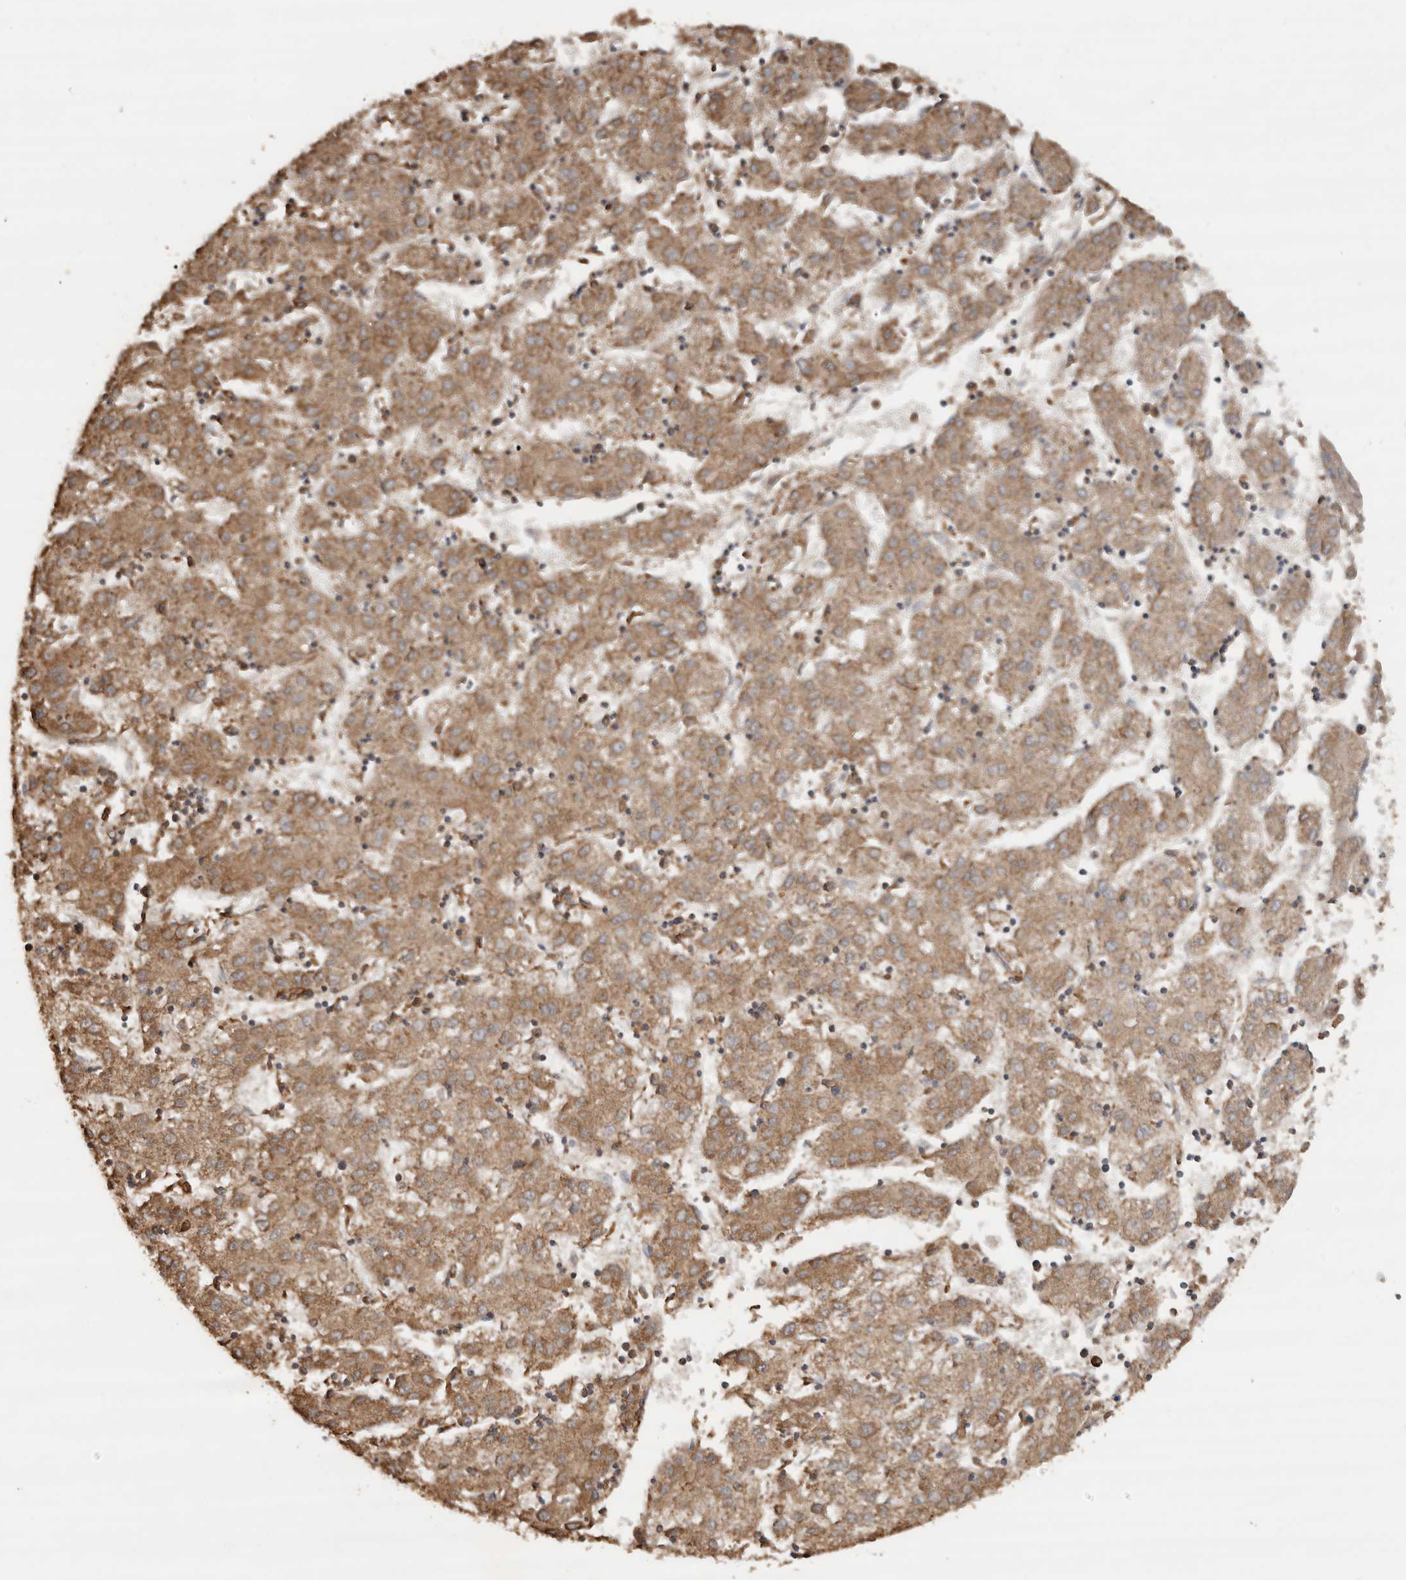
{"staining": {"intensity": "moderate", "quantity": ">75%", "location": "cytoplasmic/membranous"}, "tissue": "liver cancer", "cell_type": "Tumor cells", "image_type": "cancer", "snomed": [{"axis": "morphology", "description": "Carcinoma, Hepatocellular, NOS"}, {"axis": "topography", "description": "Liver"}], "caption": "Immunohistochemistry (IHC) (DAB) staining of human liver cancer demonstrates moderate cytoplasmic/membranous protein staining in approximately >75% of tumor cells.", "gene": "OTUD7B", "patient": {"sex": "male", "age": 72}}